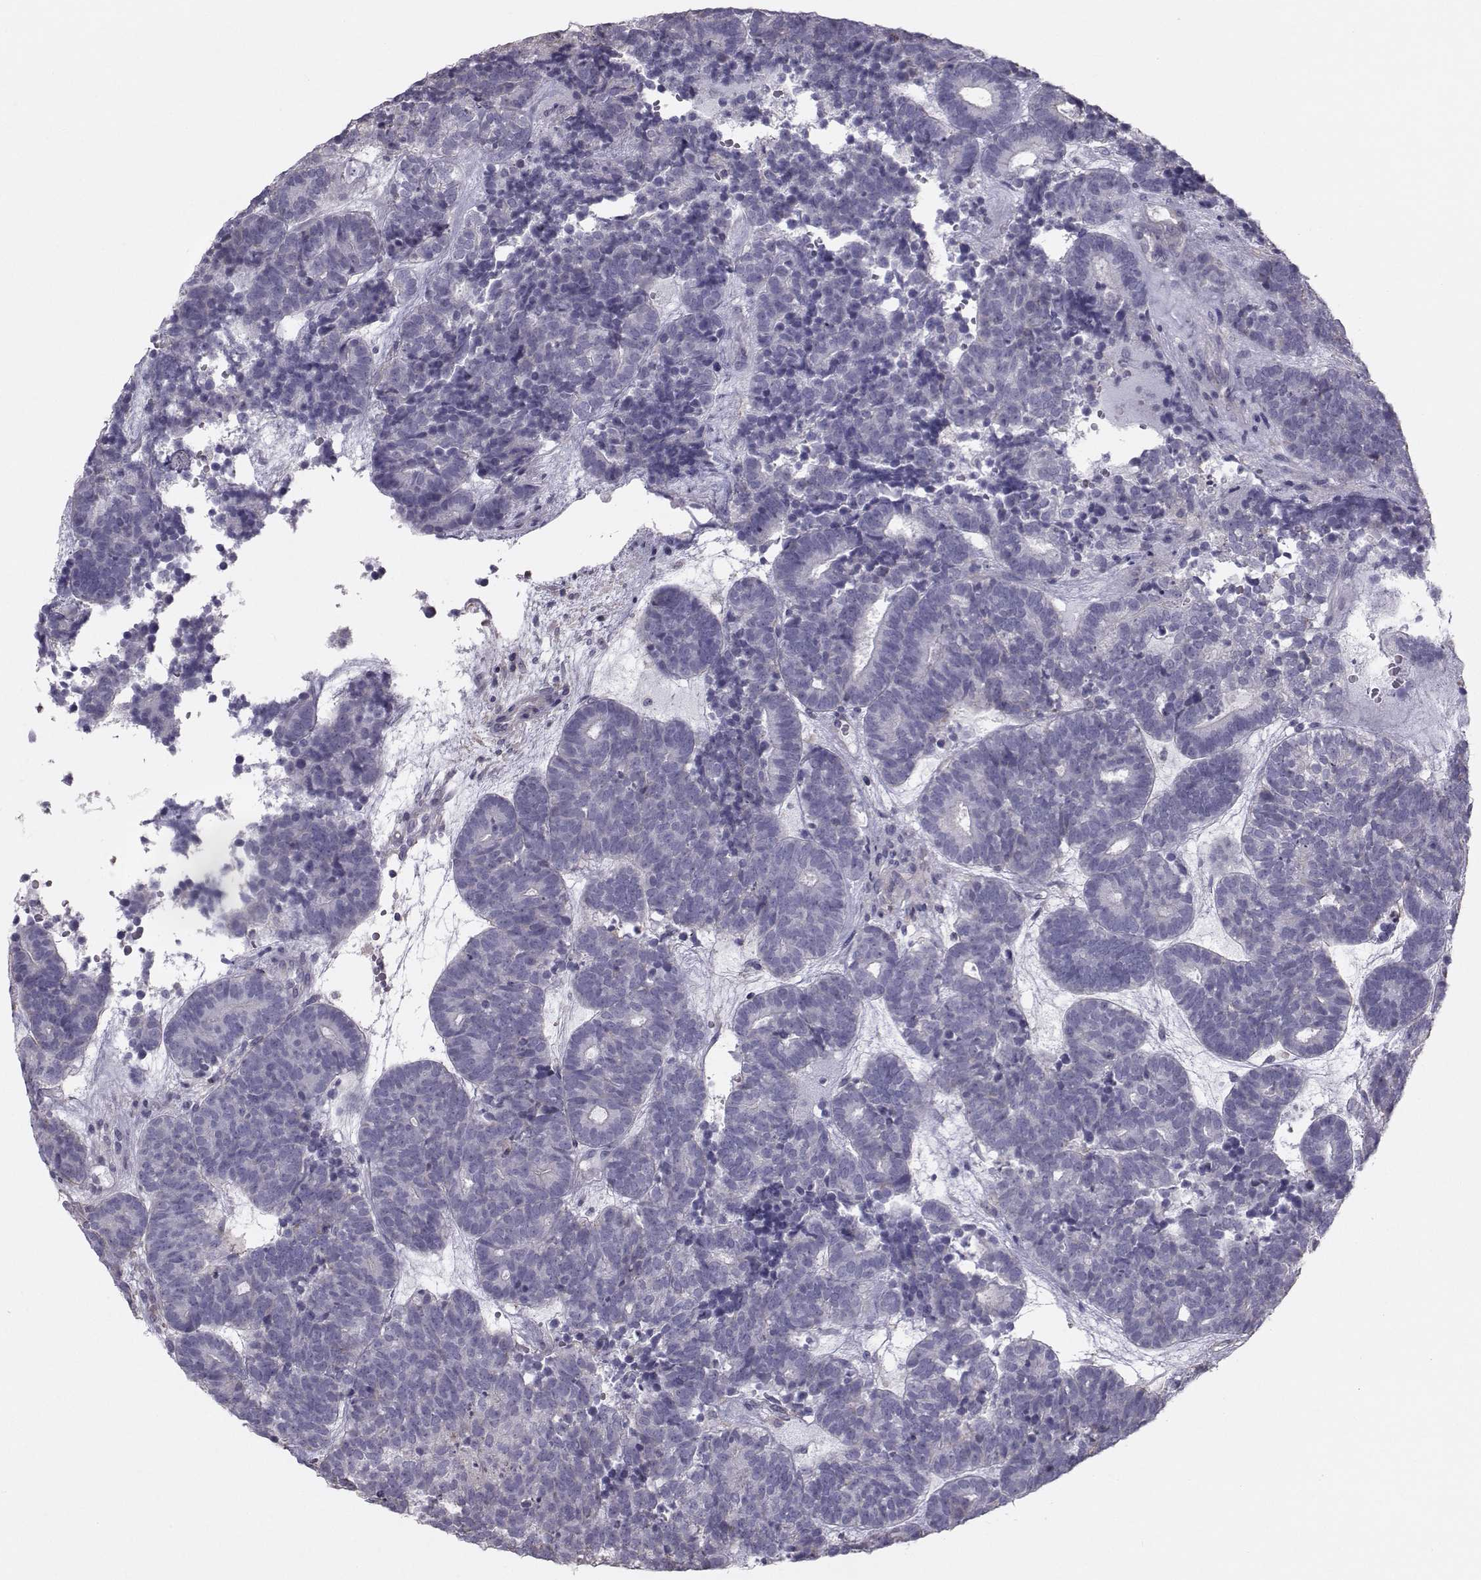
{"staining": {"intensity": "negative", "quantity": "none", "location": "none"}, "tissue": "head and neck cancer", "cell_type": "Tumor cells", "image_type": "cancer", "snomed": [{"axis": "morphology", "description": "Adenocarcinoma, NOS"}, {"axis": "topography", "description": "Head-Neck"}], "caption": "Tumor cells are negative for protein expression in human head and neck cancer (adenocarcinoma).", "gene": "GARIN3", "patient": {"sex": "female", "age": 81}}